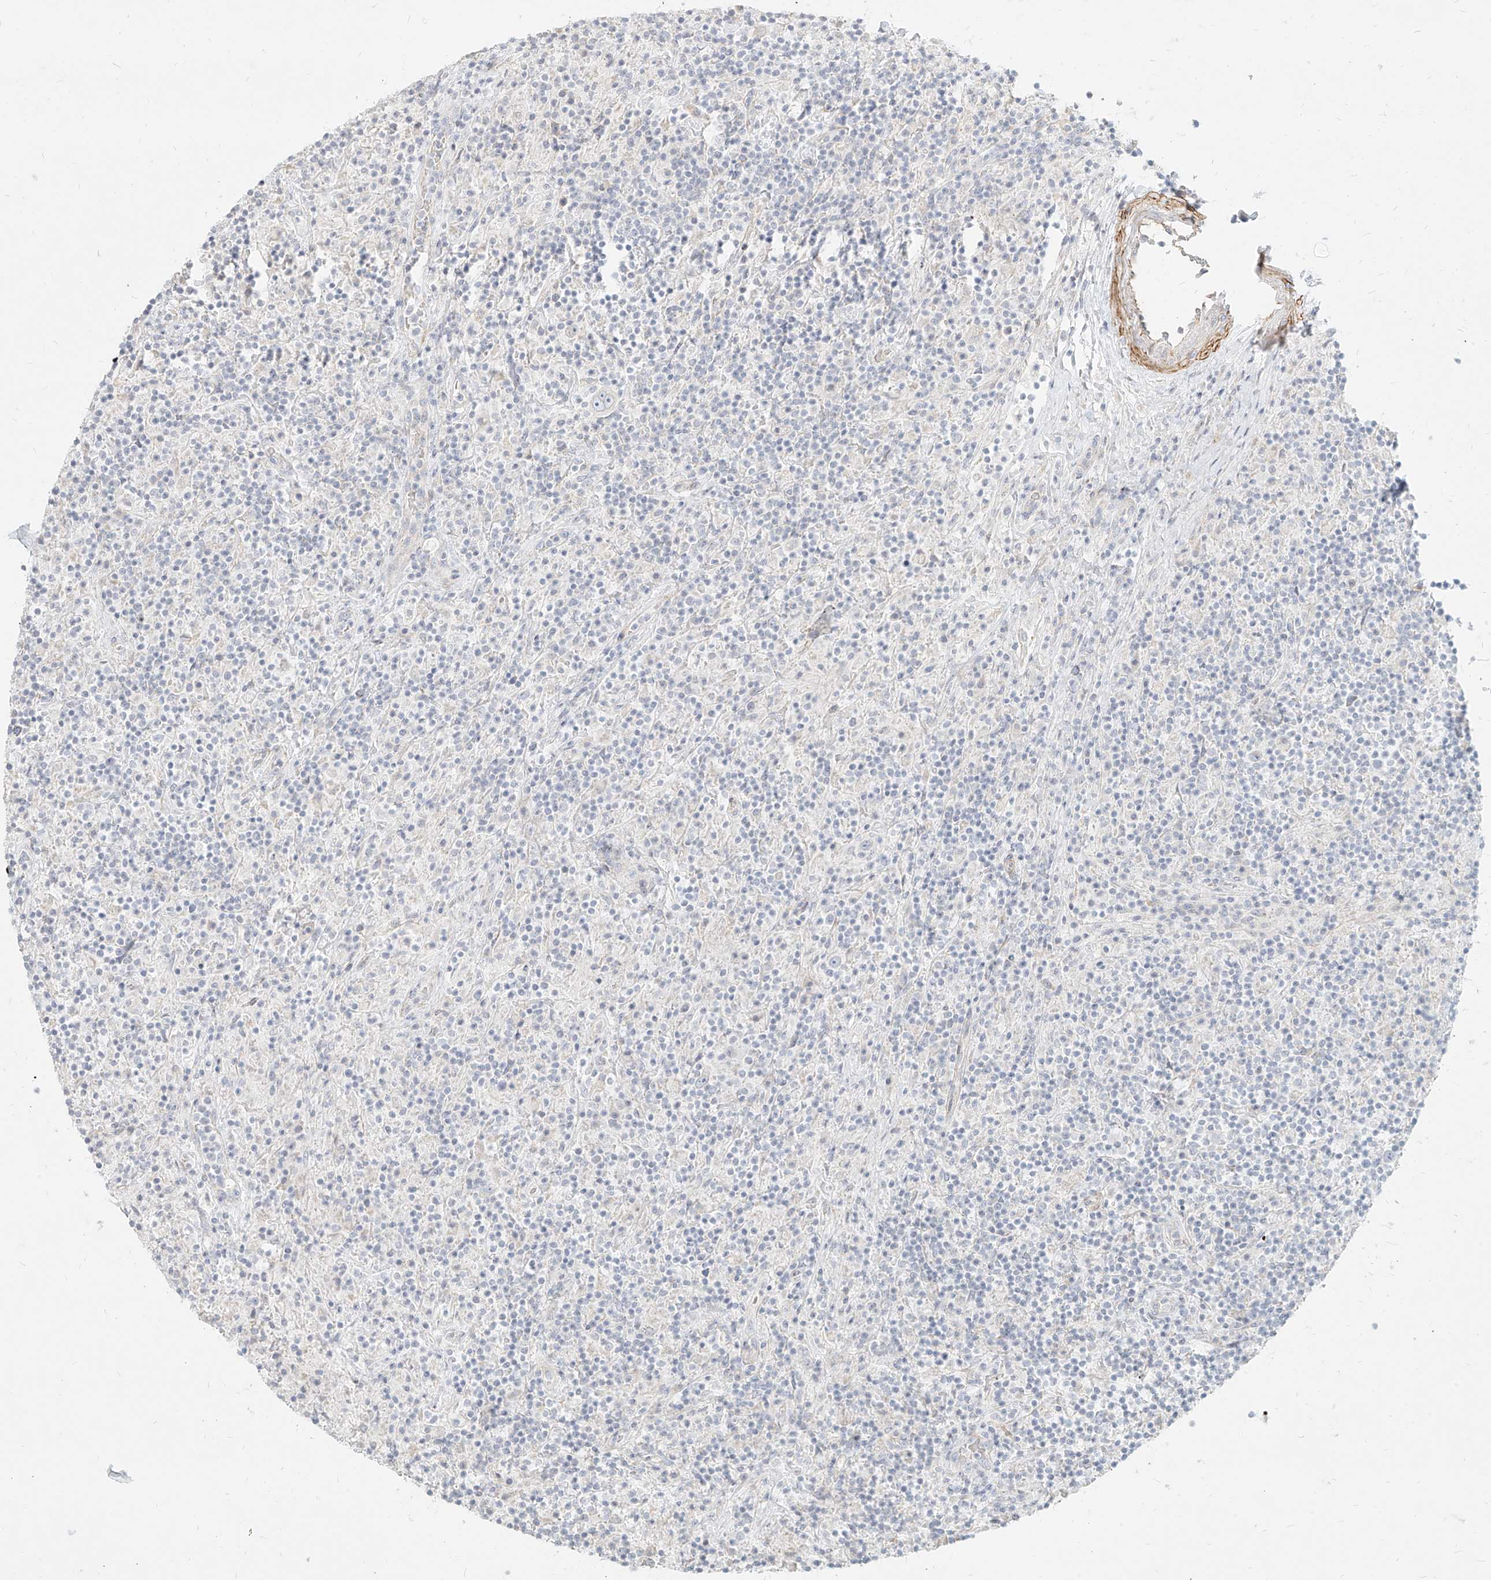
{"staining": {"intensity": "negative", "quantity": "none", "location": "none"}, "tissue": "lymphoma", "cell_type": "Tumor cells", "image_type": "cancer", "snomed": [{"axis": "morphology", "description": "Hodgkin's disease, NOS"}, {"axis": "topography", "description": "Lymph node"}], "caption": "The histopathology image exhibits no significant expression in tumor cells of Hodgkin's disease.", "gene": "ITPKB", "patient": {"sex": "male", "age": 70}}